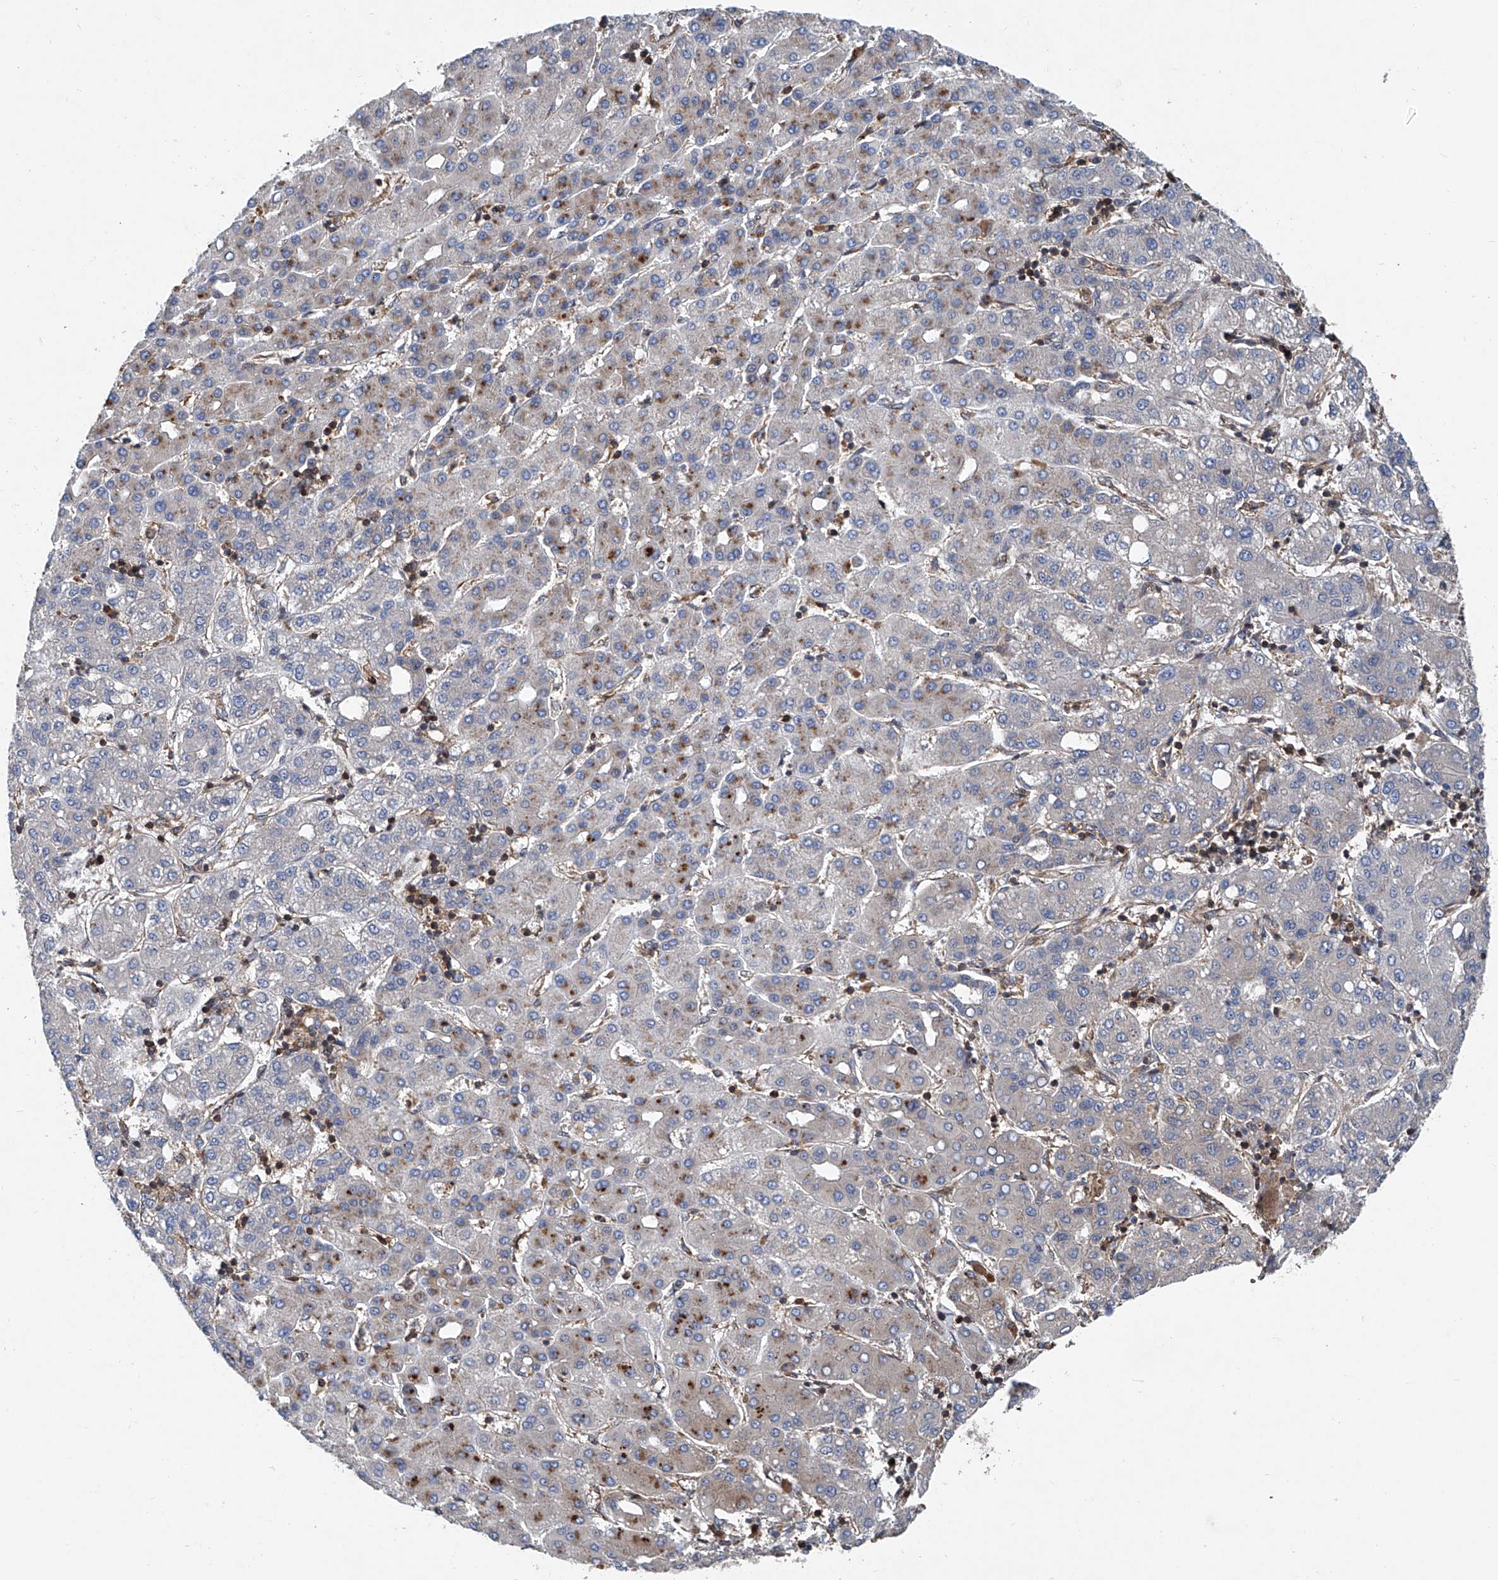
{"staining": {"intensity": "negative", "quantity": "none", "location": "none"}, "tissue": "liver cancer", "cell_type": "Tumor cells", "image_type": "cancer", "snomed": [{"axis": "morphology", "description": "Carcinoma, Hepatocellular, NOS"}, {"axis": "topography", "description": "Liver"}], "caption": "Tumor cells show no significant expression in liver hepatocellular carcinoma.", "gene": "TRIM38", "patient": {"sex": "male", "age": 65}}